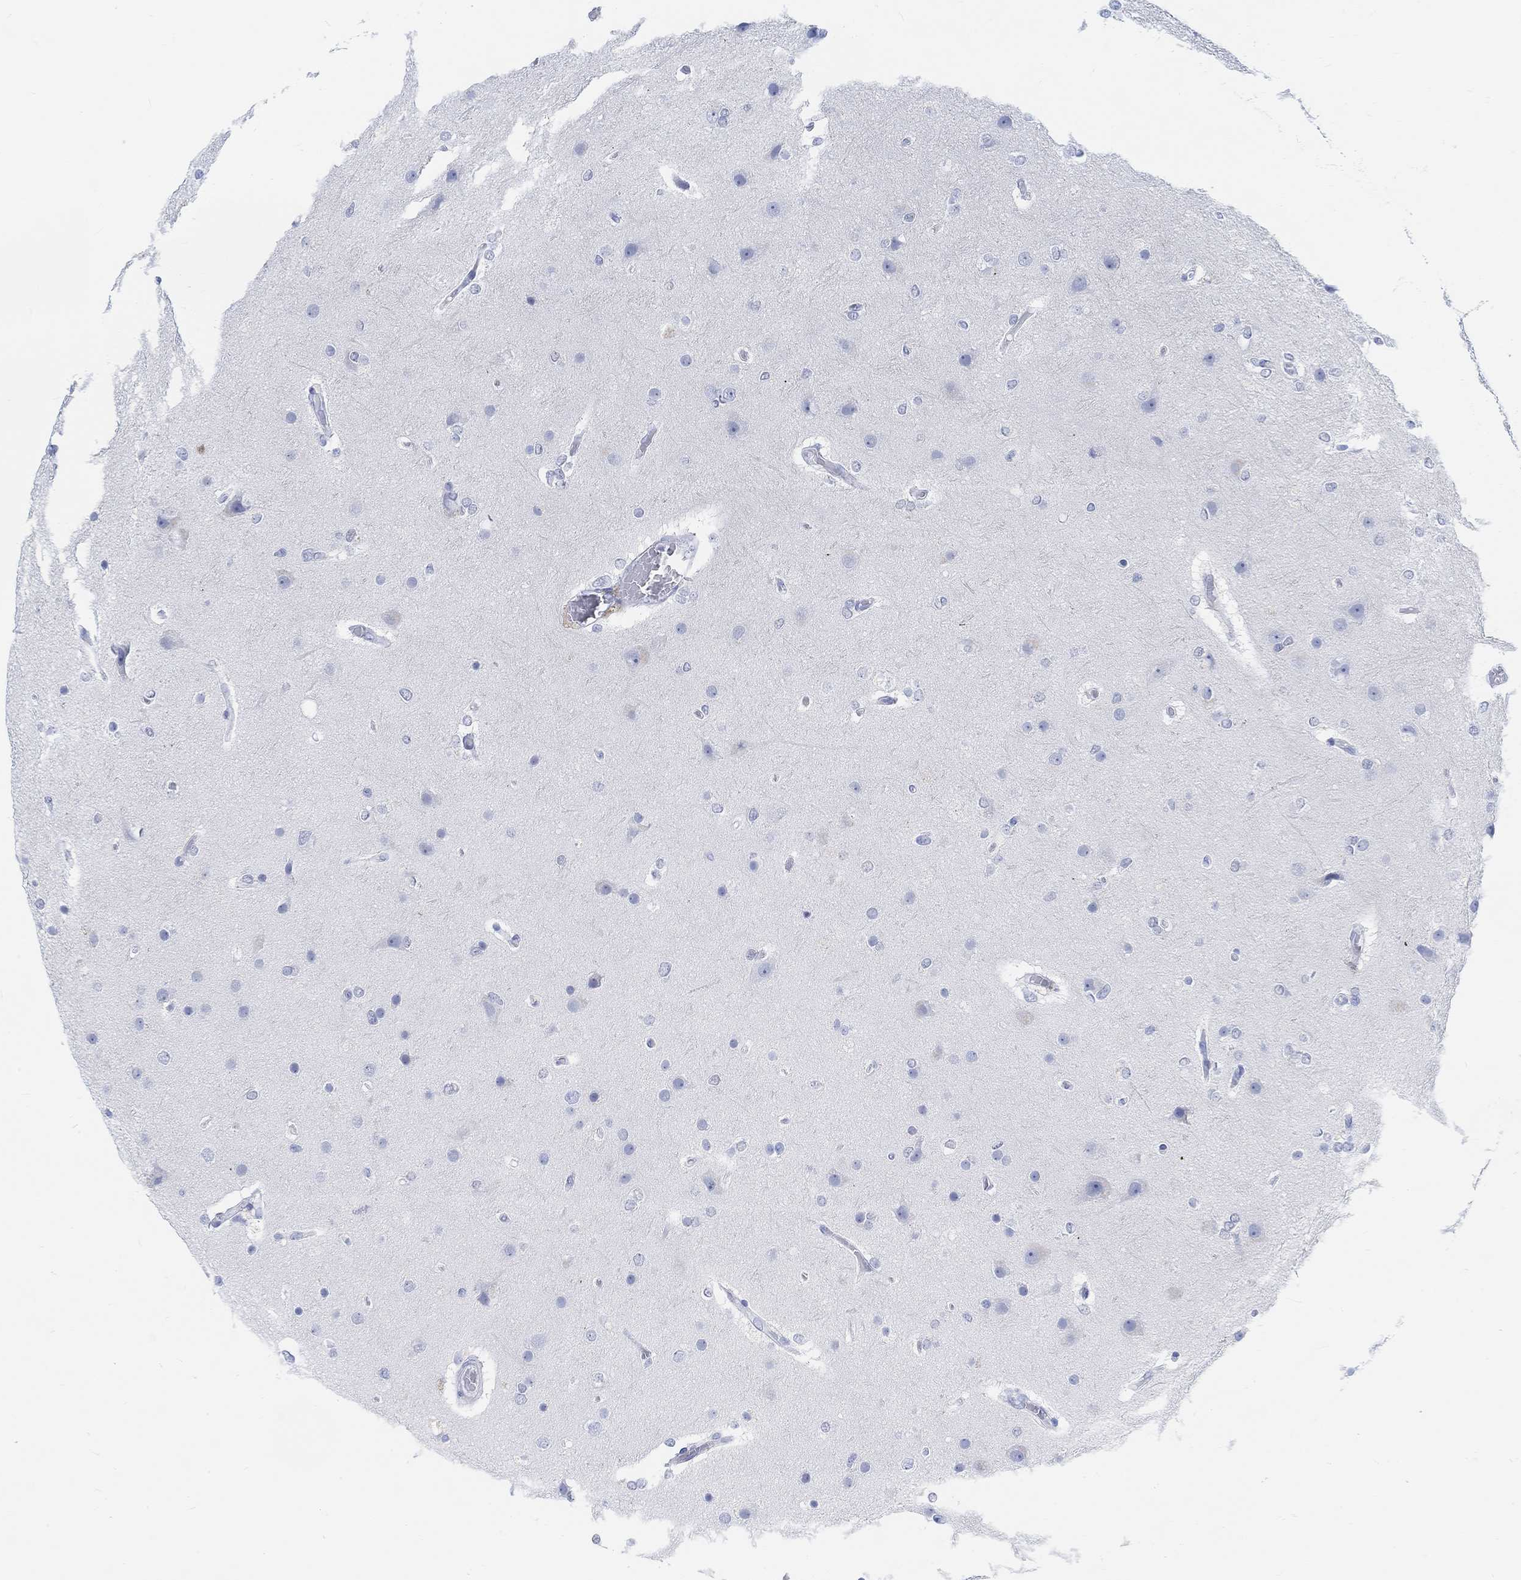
{"staining": {"intensity": "negative", "quantity": "none", "location": "none"}, "tissue": "glioma", "cell_type": "Tumor cells", "image_type": "cancer", "snomed": [{"axis": "morphology", "description": "Glioma, malignant, High grade"}, {"axis": "topography", "description": "Brain"}], "caption": "Tumor cells show no significant protein staining in glioma.", "gene": "ENO4", "patient": {"sex": "female", "age": 61}}